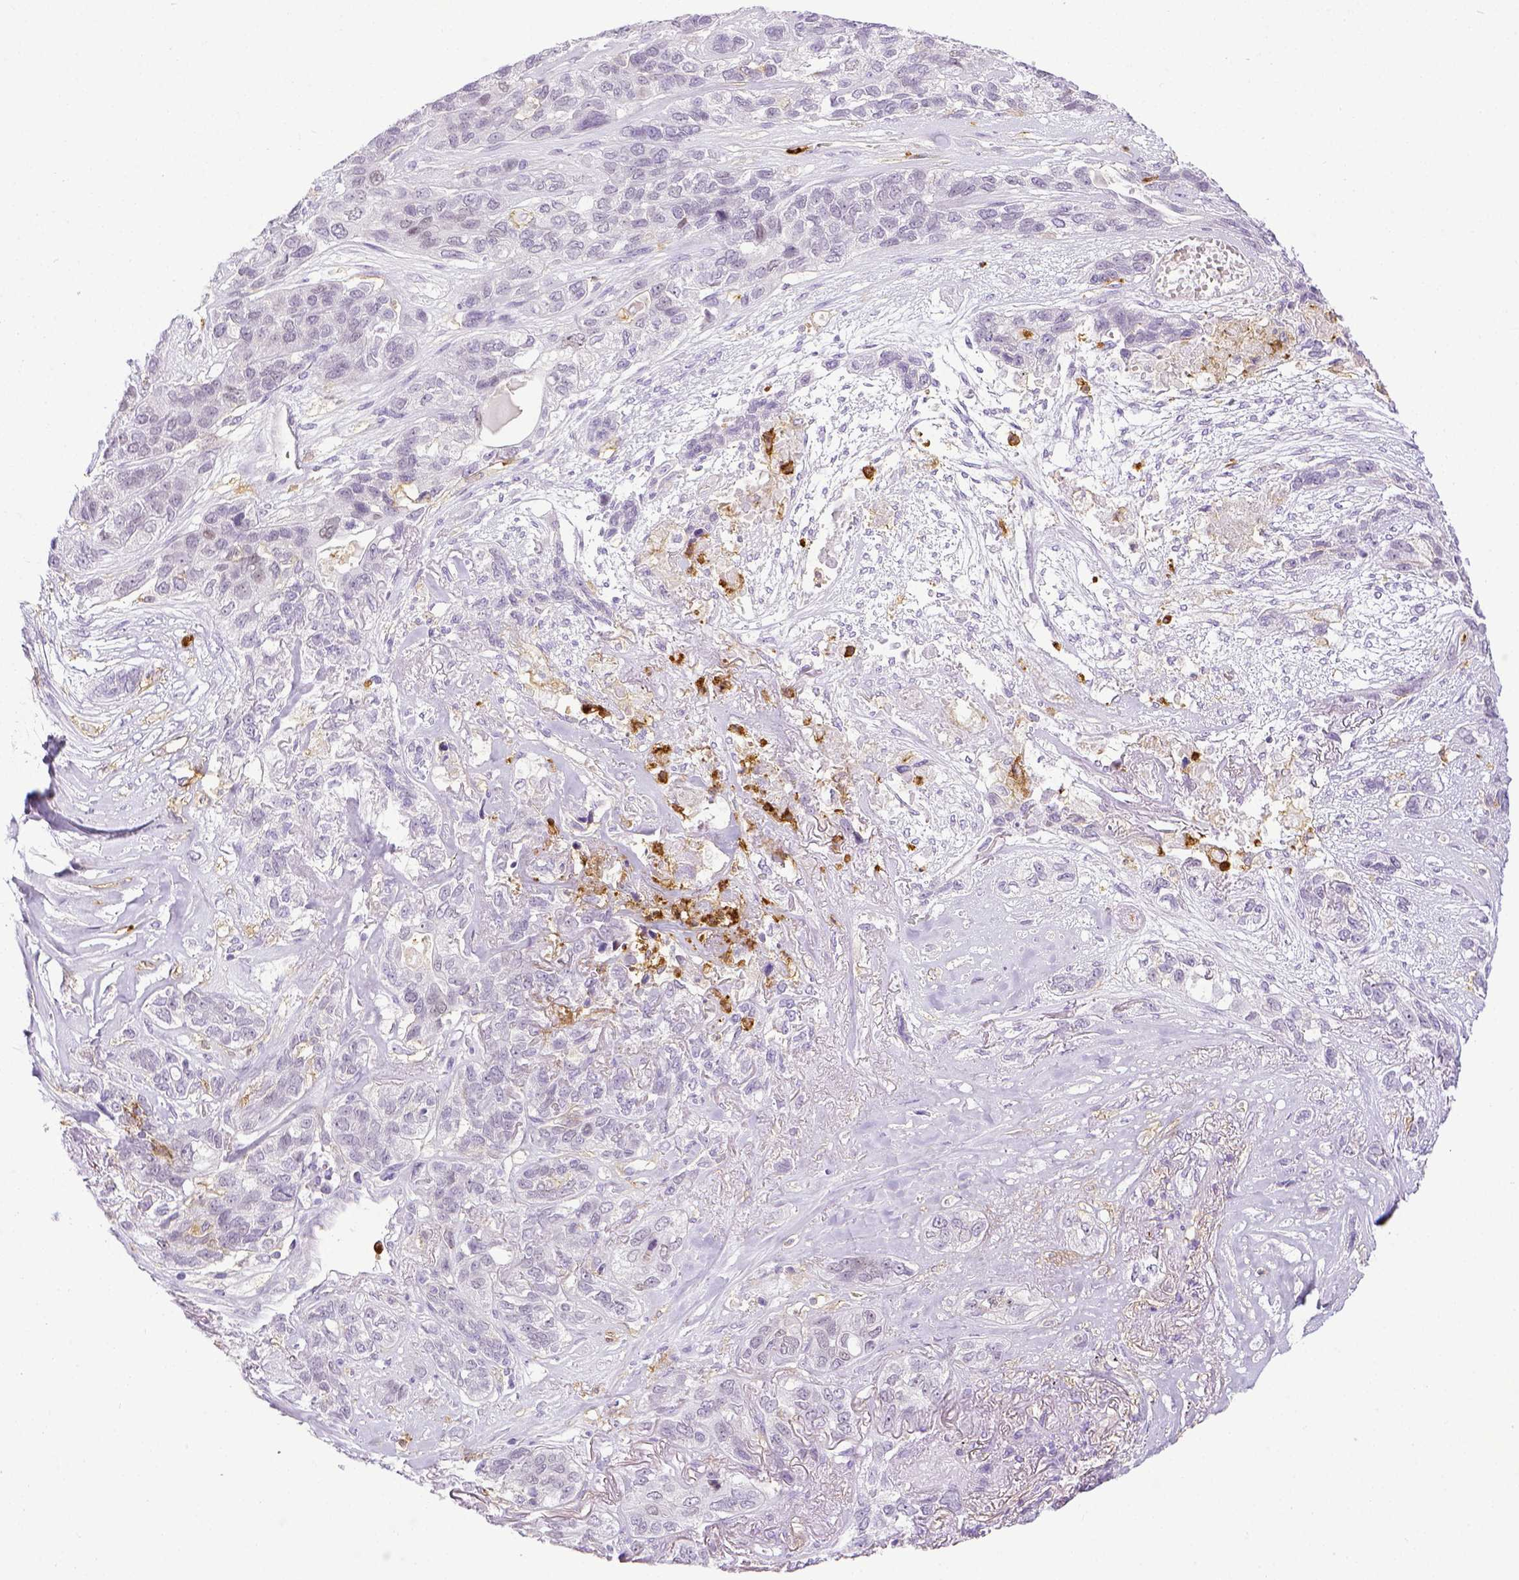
{"staining": {"intensity": "negative", "quantity": "none", "location": "none"}, "tissue": "lung cancer", "cell_type": "Tumor cells", "image_type": "cancer", "snomed": [{"axis": "morphology", "description": "Squamous cell carcinoma, NOS"}, {"axis": "topography", "description": "Lung"}], "caption": "The IHC photomicrograph has no significant expression in tumor cells of lung squamous cell carcinoma tissue. The staining is performed using DAB (3,3'-diaminobenzidine) brown chromogen with nuclei counter-stained in using hematoxylin.", "gene": "ITGAM", "patient": {"sex": "female", "age": 70}}